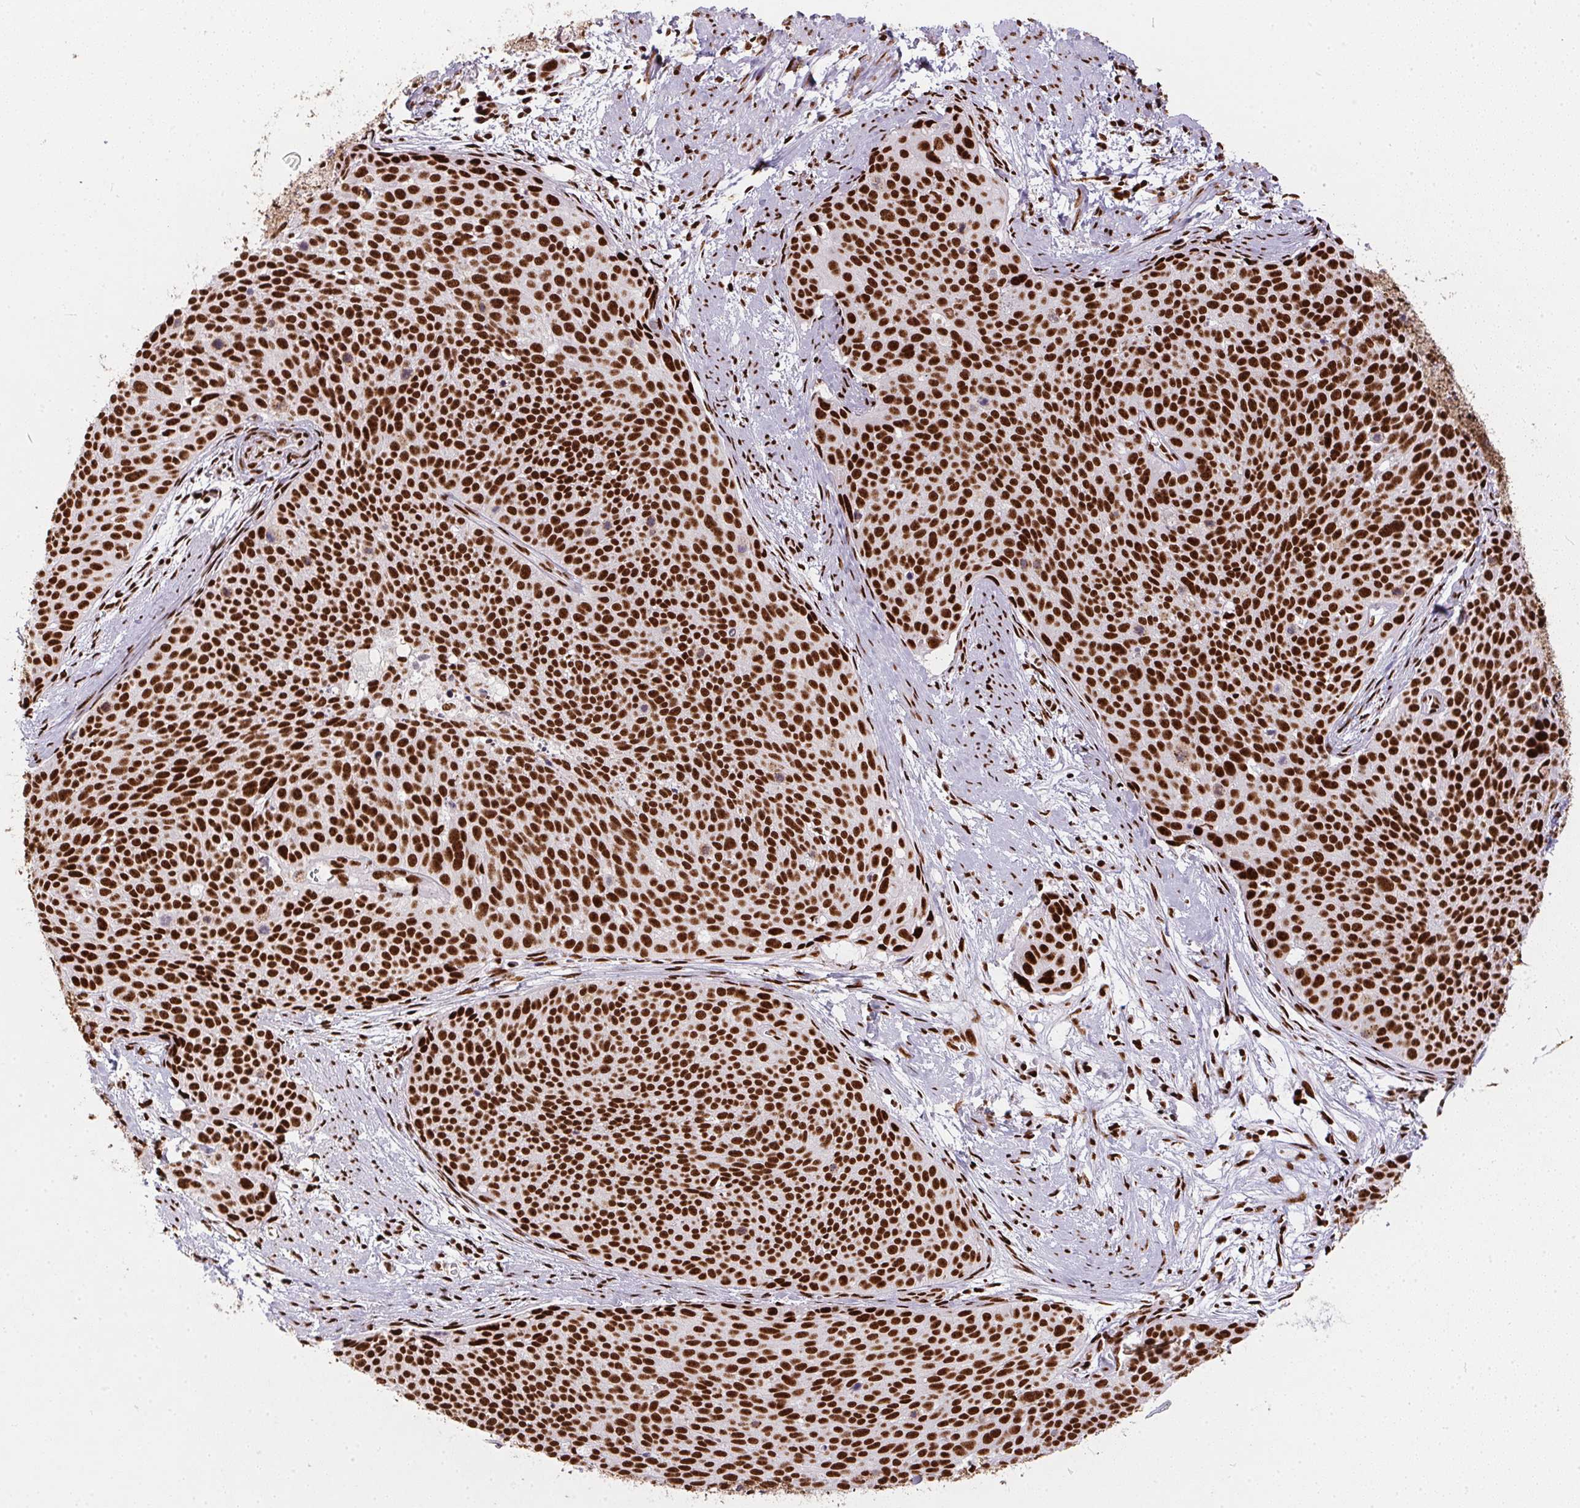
{"staining": {"intensity": "strong", "quantity": ">75%", "location": "nuclear"}, "tissue": "cervical cancer", "cell_type": "Tumor cells", "image_type": "cancer", "snomed": [{"axis": "morphology", "description": "Squamous cell carcinoma, NOS"}, {"axis": "topography", "description": "Cervix"}], "caption": "The image reveals a brown stain indicating the presence of a protein in the nuclear of tumor cells in squamous cell carcinoma (cervical).", "gene": "PAGE3", "patient": {"sex": "female", "age": 39}}